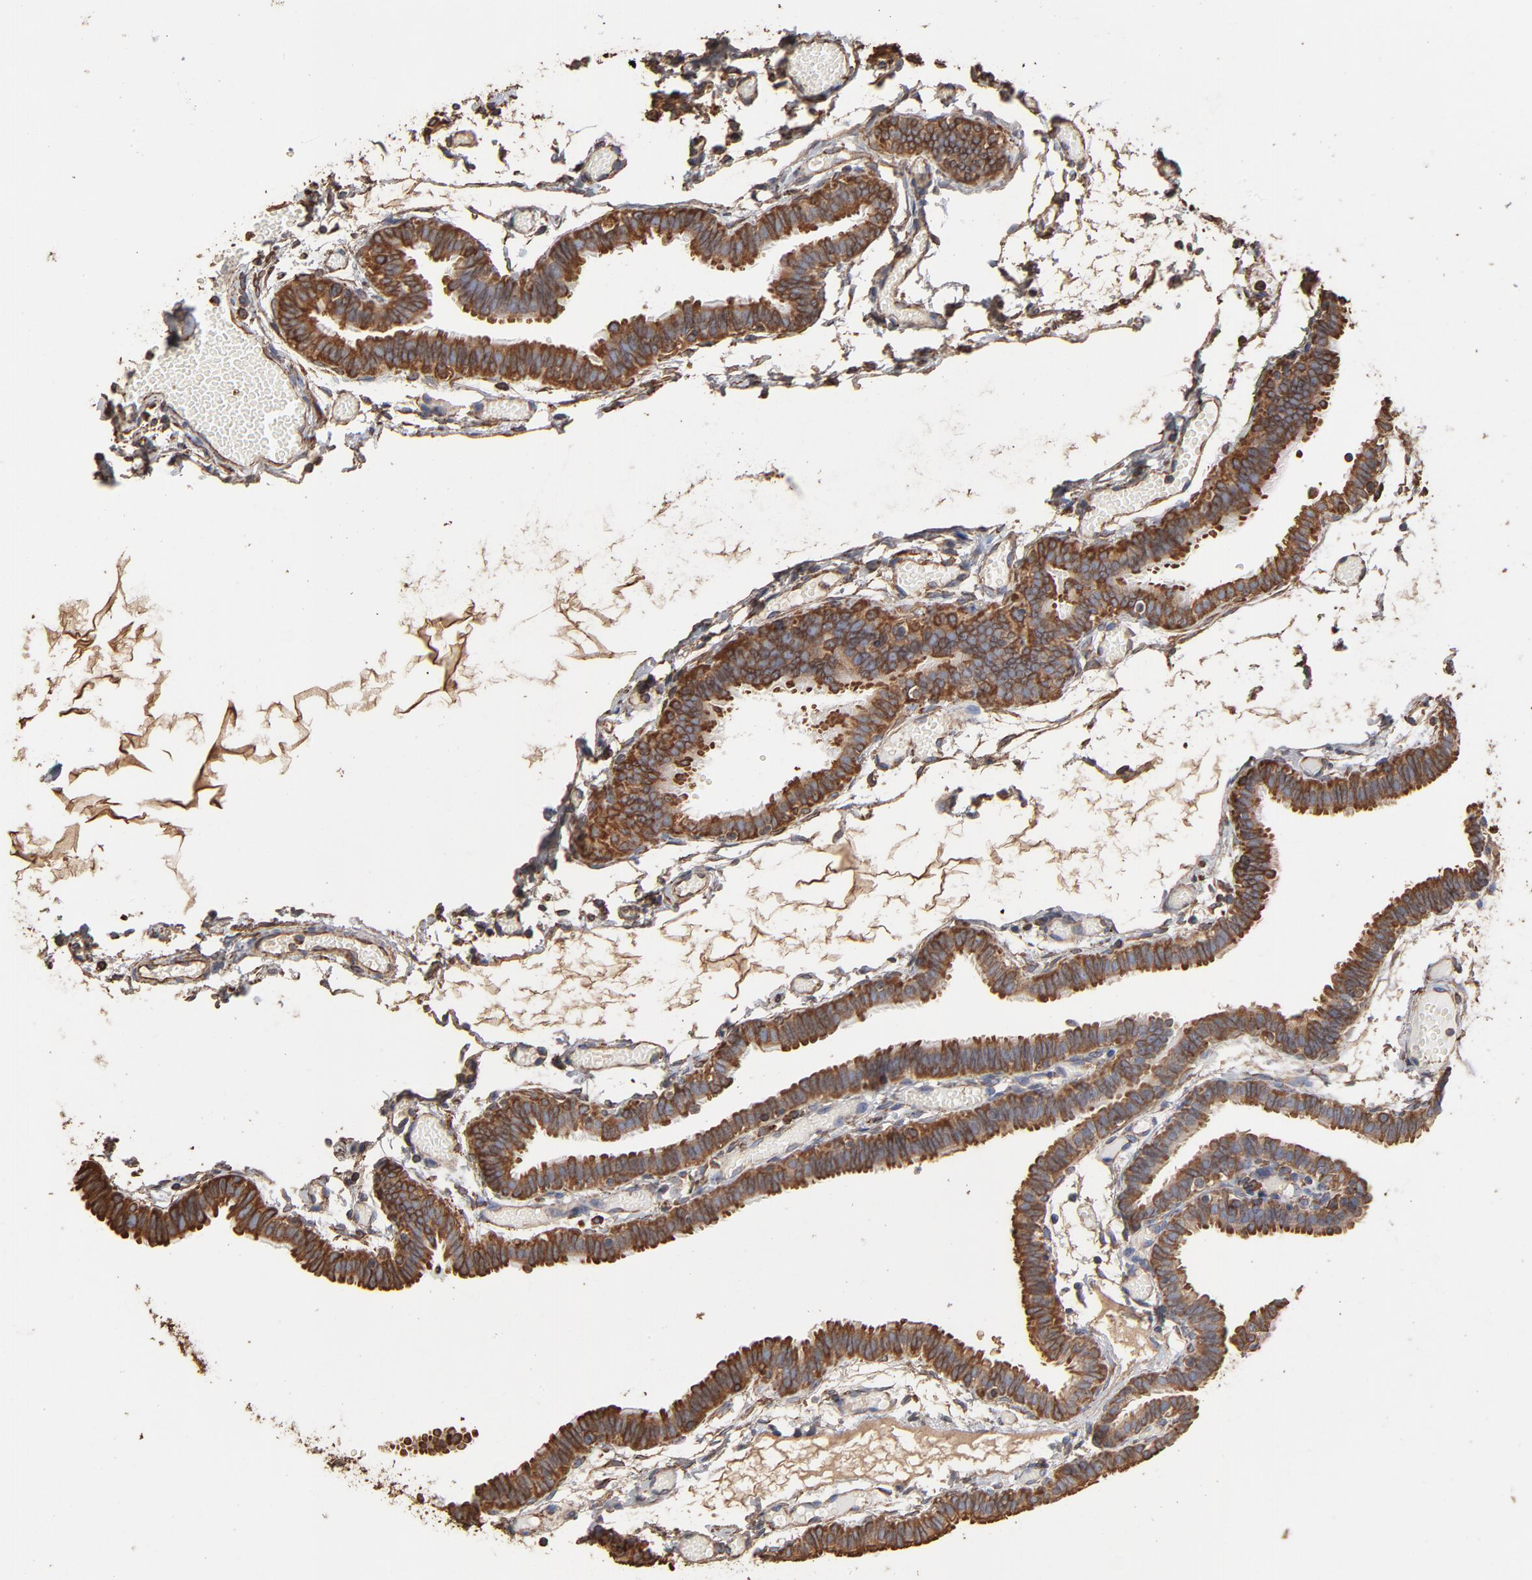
{"staining": {"intensity": "moderate", "quantity": ">75%", "location": "cytoplasmic/membranous"}, "tissue": "fallopian tube", "cell_type": "Glandular cells", "image_type": "normal", "snomed": [{"axis": "morphology", "description": "Normal tissue, NOS"}, {"axis": "topography", "description": "Fallopian tube"}], "caption": "Fallopian tube stained with DAB (3,3'-diaminobenzidine) immunohistochemistry (IHC) exhibits medium levels of moderate cytoplasmic/membranous staining in about >75% of glandular cells. (DAB (3,3'-diaminobenzidine) IHC with brightfield microscopy, high magnification).", "gene": "PDIA3", "patient": {"sex": "female", "age": 29}}